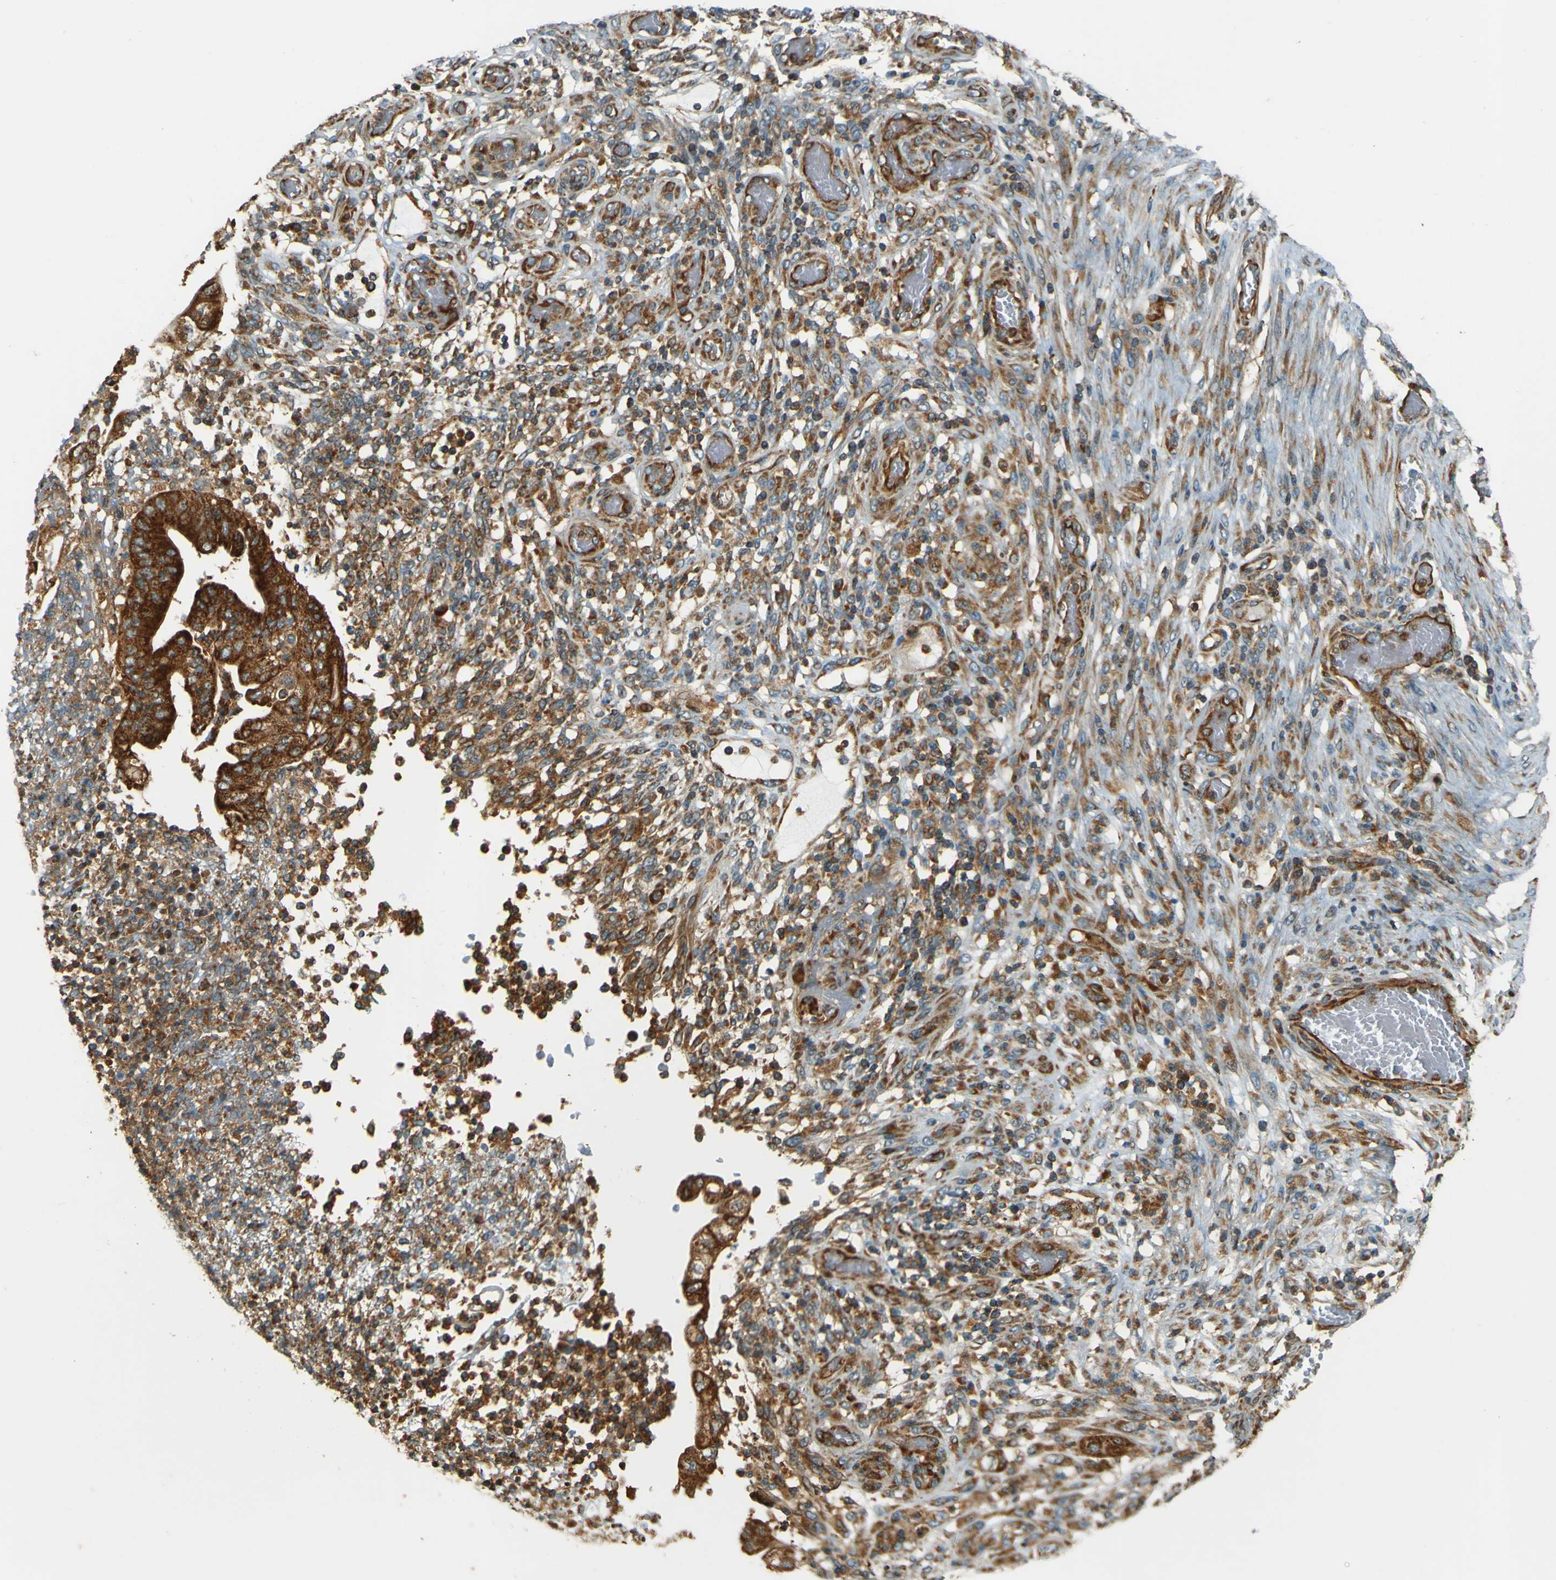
{"staining": {"intensity": "strong", "quantity": ">75%", "location": "cytoplasmic/membranous"}, "tissue": "stomach cancer", "cell_type": "Tumor cells", "image_type": "cancer", "snomed": [{"axis": "morphology", "description": "Adenocarcinoma, NOS"}, {"axis": "topography", "description": "Stomach"}], "caption": "Human stomach cancer stained with a protein marker shows strong staining in tumor cells.", "gene": "DNAJC5", "patient": {"sex": "female", "age": 73}}